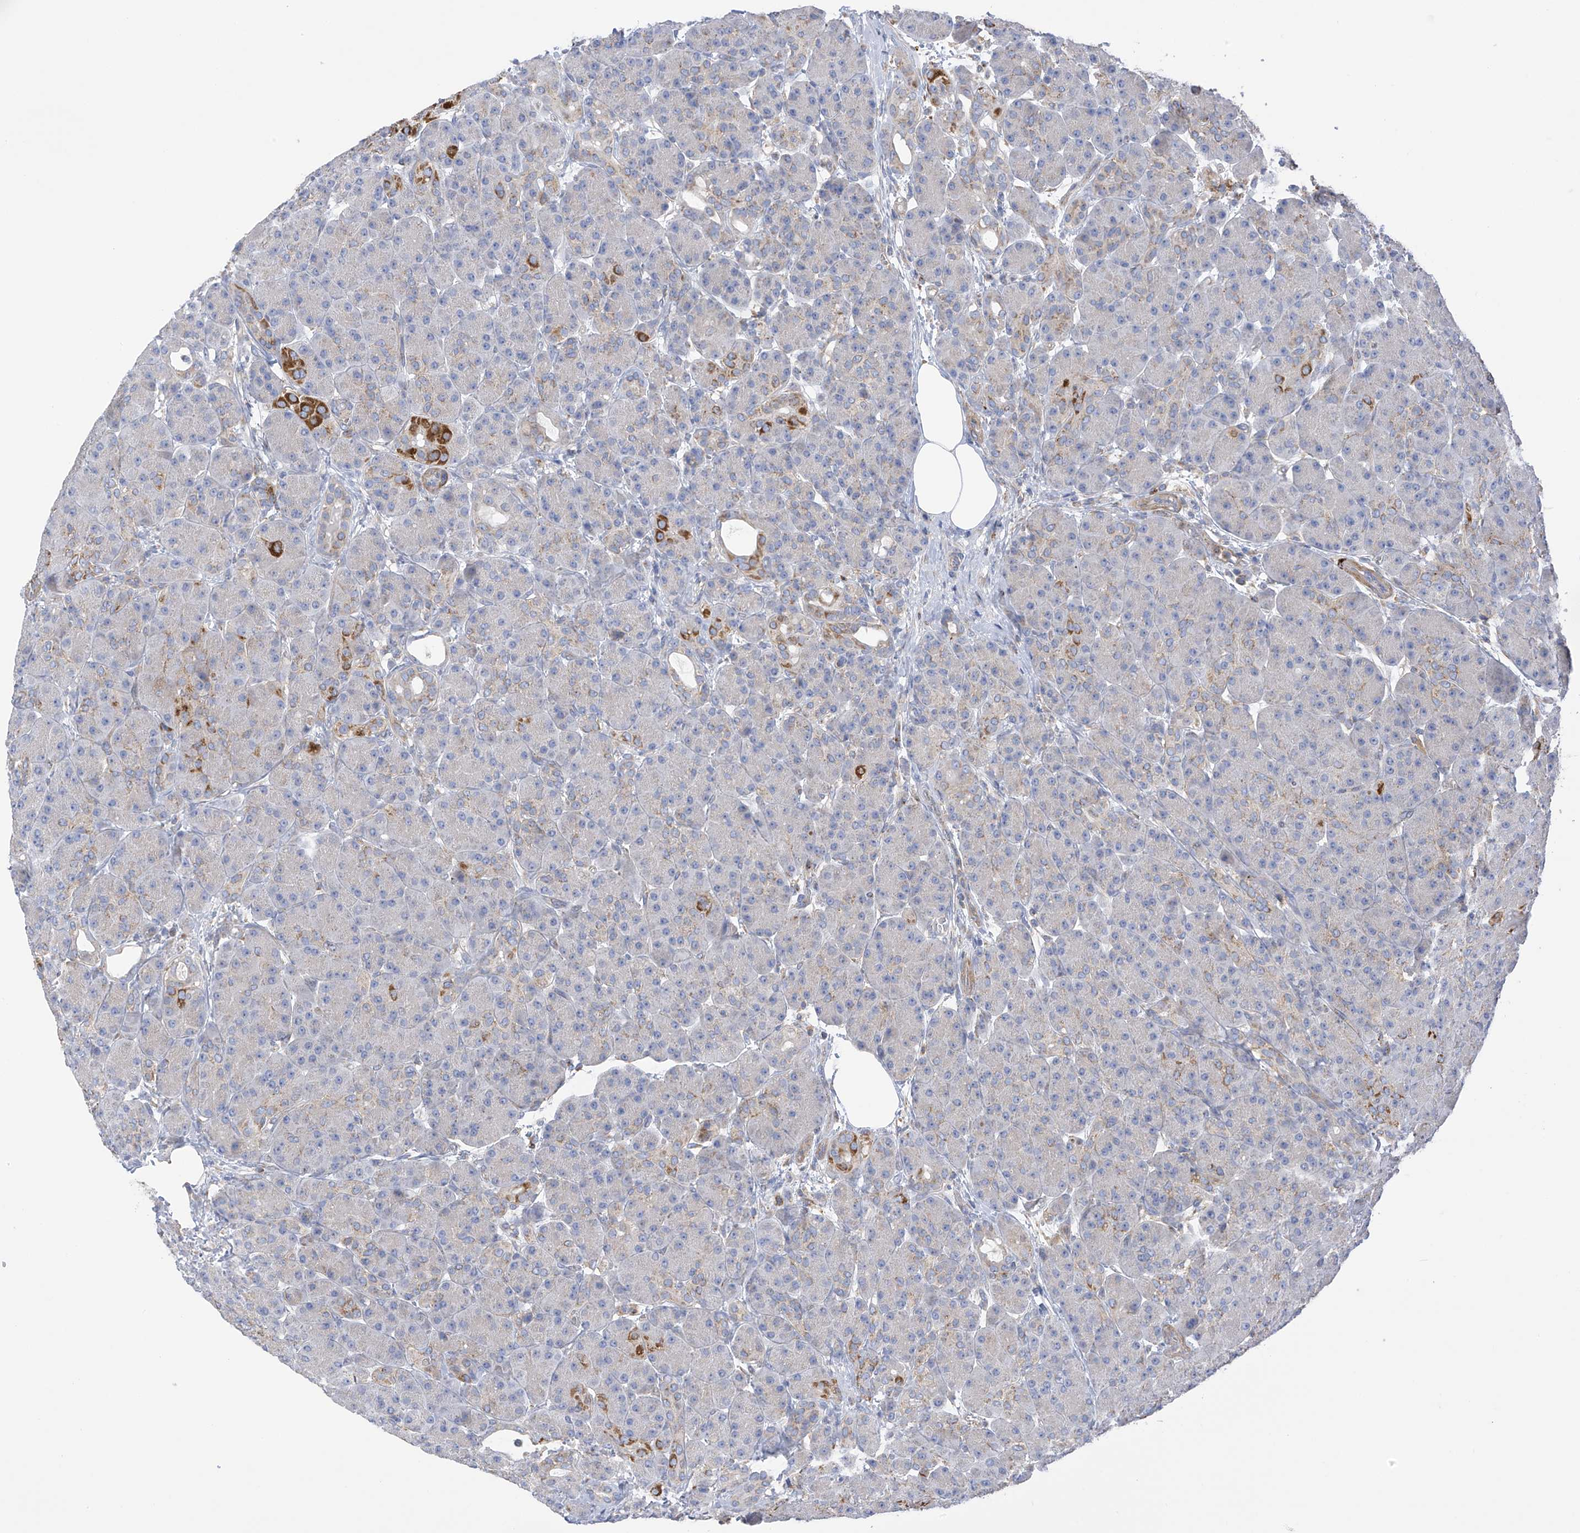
{"staining": {"intensity": "strong", "quantity": "<25%", "location": "cytoplasmic/membranous"}, "tissue": "pancreas", "cell_type": "Exocrine glandular cells", "image_type": "normal", "snomed": [{"axis": "morphology", "description": "Normal tissue, NOS"}, {"axis": "topography", "description": "Pancreas"}], "caption": "This photomicrograph reveals IHC staining of benign human pancreas, with medium strong cytoplasmic/membranous expression in about <25% of exocrine glandular cells.", "gene": "ITM2B", "patient": {"sex": "male", "age": 63}}